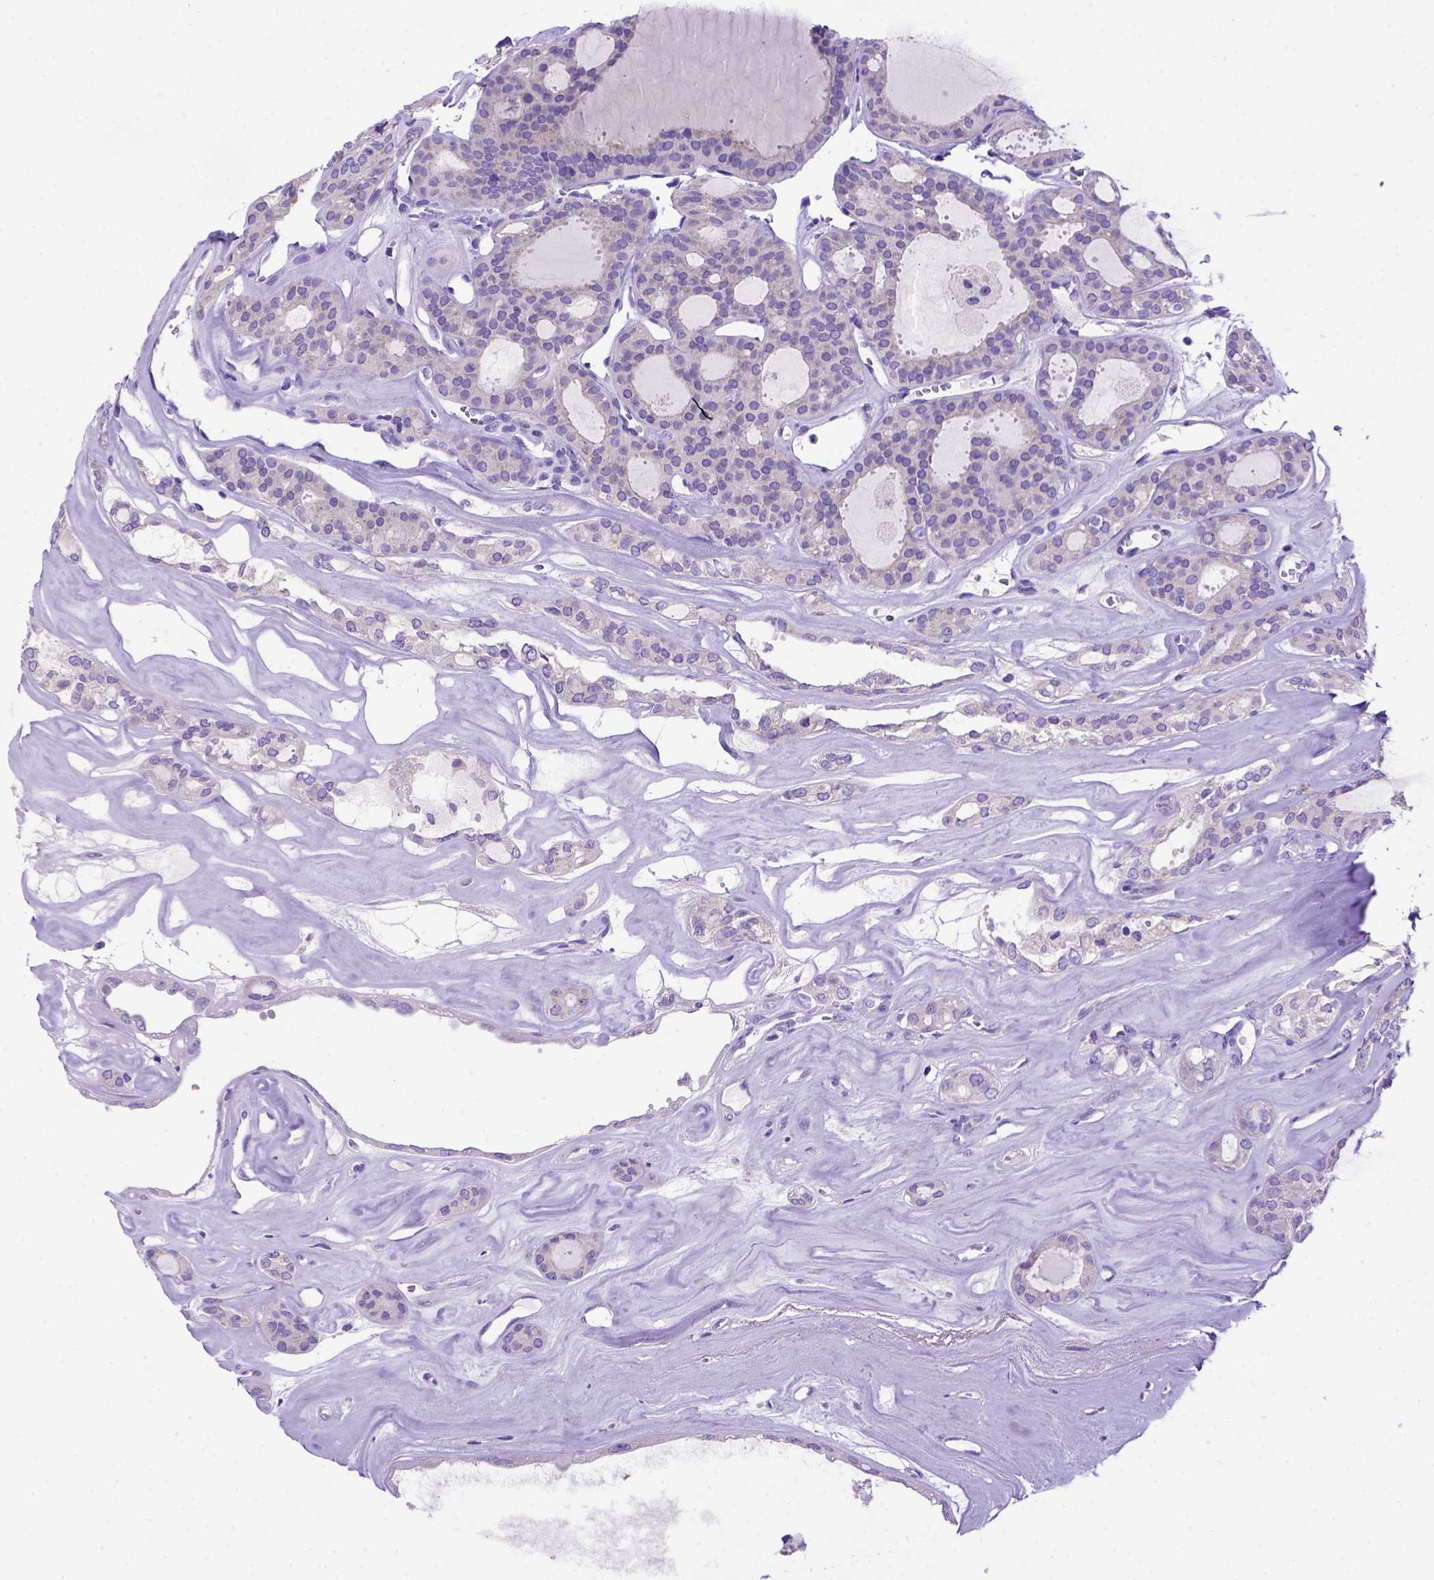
{"staining": {"intensity": "negative", "quantity": "none", "location": "none"}, "tissue": "thyroid cancer", "cell_type": "Tumor cells", "image_type": "cancer", "snomed": [{"axis": "morphology", "description": "Follicular adenoma carcinoma, NOS"}, {"axis": "topography", "description": "Thyroid gland"}], "caption": "Immunohistochemistry micrograph of human thyroid cancer stained for a protein (brown), which displays no expression in tumor cells. (DAB immunohistochemistry visualized using brightfield microscopy, high magnification).", "gene": "PTGES", "patient": {"sex": "male", "age": 75}}